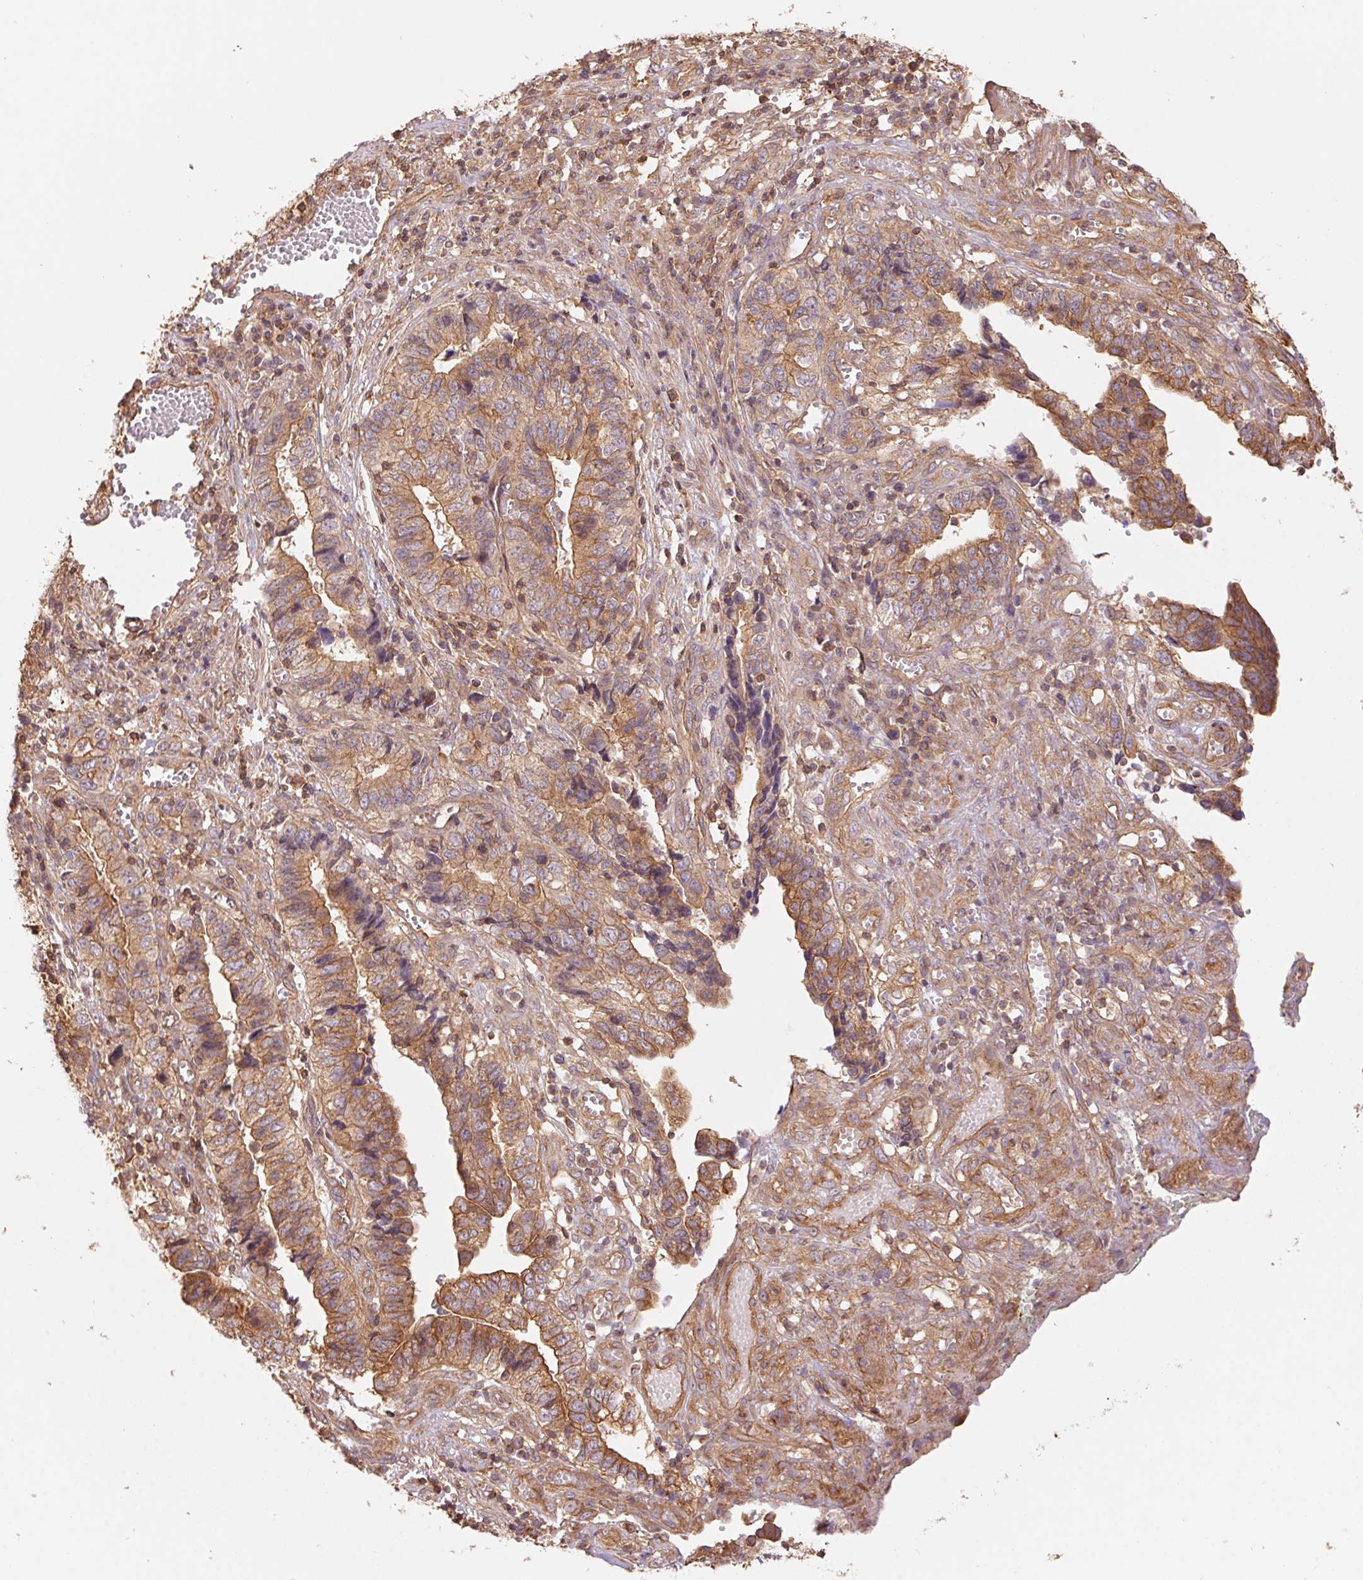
{"staining": {"intensity": "moderate", "quantity": "25%-75%", "location": "cytoplasmic/membranous"}, "tissue": "stomach cancer", "cell_type": "Tumor cells", "image_type": "cancer", "snomed": [{"axis": "morphology", "description": "Adenocarcinoma, NOS"}, {"axis": "topography", "description": "Stomach, upper"}], "caption": "Immunohistochemical staining of stomach cancer exhibits medium levels of moderate cytoplasmic/membranous protein staining in approximately 25%-75% of tumor cells. Using DAB (3,3'-diaminobenzidine) (brown) and hematoxylin (blue) stains, captured at high magnification using brightfield microscopy.", "gene": "TUBA3D", "patient": {"sex": "female", "age": 67}}